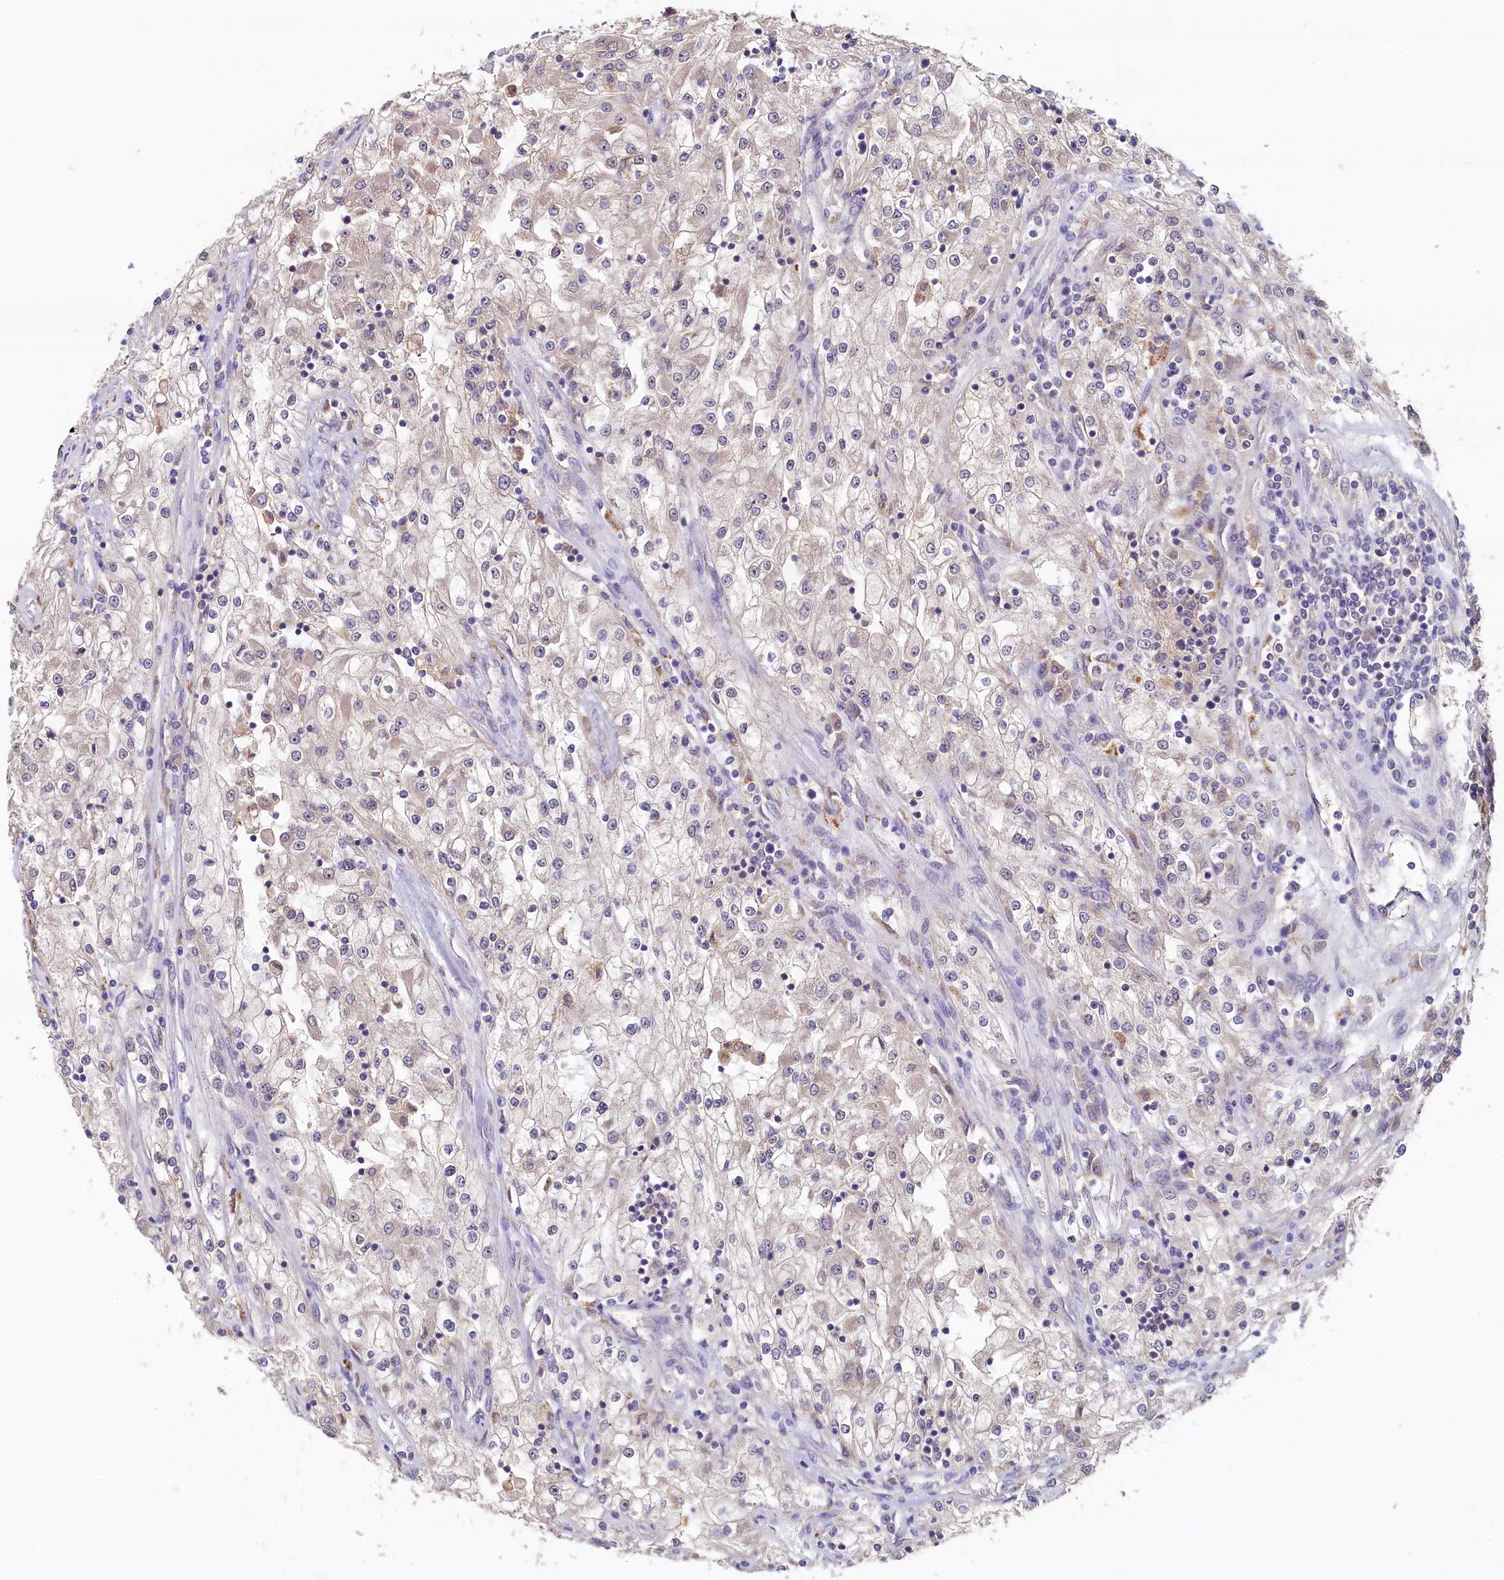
{"staining": {"intensity": "negative", "quantity": "none", "location": "none"}, "tissue": "renal cancer", "cell_type": "Tumor cells", "image_type": "cancer", "snomed": [{"axis": "morphology", "description": "Adenocarcinoma, NOS"}, {"axis": "topography", "description": "Kidney"}], "caption": "The IHC image has no significant expression in tumor cells of renal cancer tissue.", "gene": "NUBP2", "patient": {"sex": "female", "age": 52}}